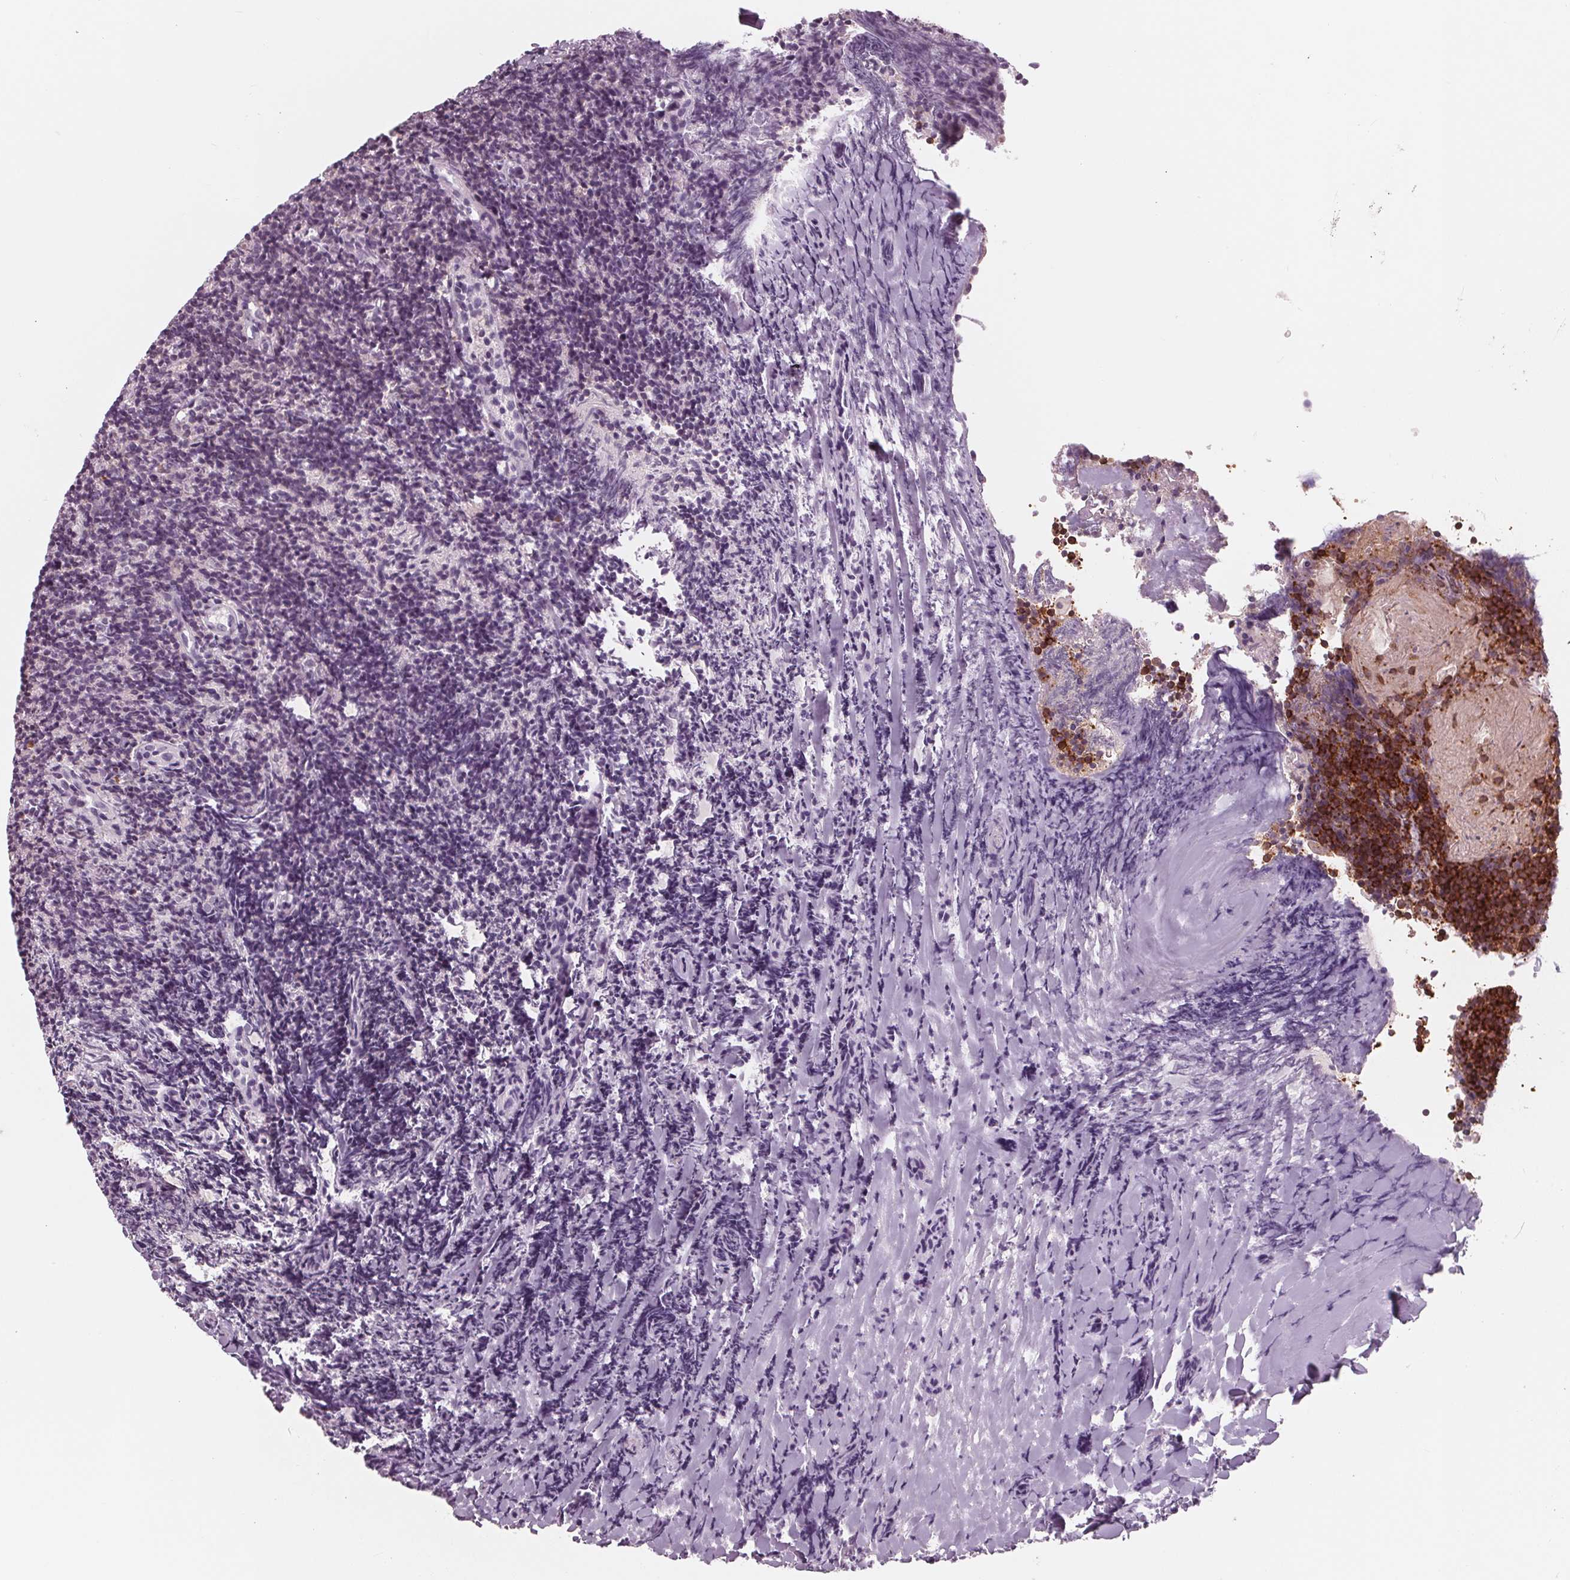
{"staining": {"intensity": "moderate", "quantity": ">75%", "location": "cytoplasmic/membranous"}, "tissue": "tonsil", "cell_type": "Germinal center cells", "image_type": "normal", "snomed": [{"axis": "morphology", "description": "Normal tissue, NOS"}, {"axis": "topography", "description": "Tonsil"}], "caption": "Germinal center cells reveal moderate cytoplasmic/membranous positivity in about >75% of cells in normal tonsil. The staining was performed using DAB to visualize the protein expression in brown, while the nuclei were stained in blue with hematoxylin (Magnification: 20x).", "gene": "ARHGAP25", "patient": {"sex": "female", "age": 10}}